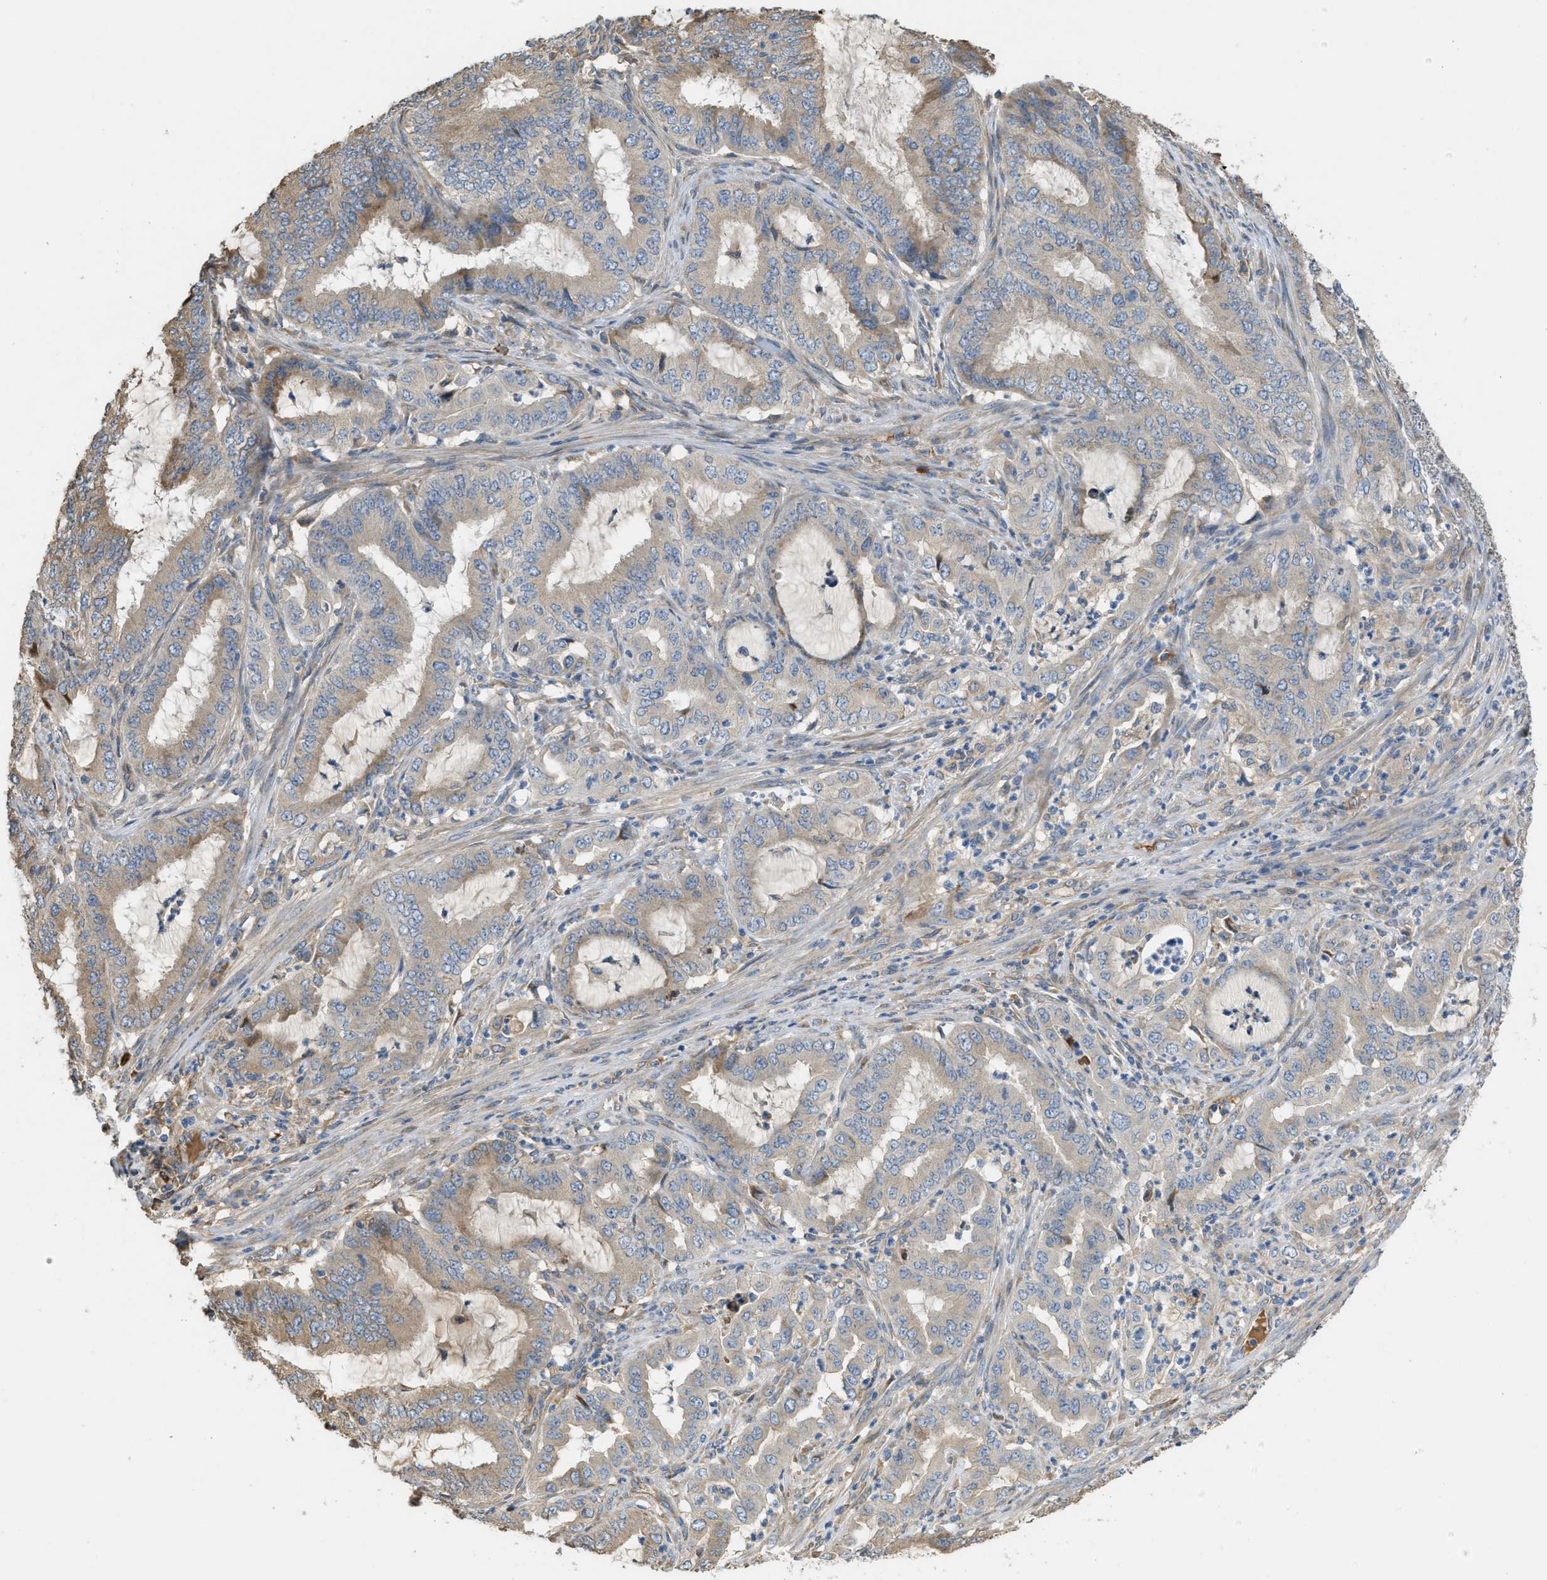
{"staining": {"intensity": "moderate", "quantity": "<25%", "location": "cytoplasmic/membranous"}, "tissue": "endometrial cancer", "cell_type": "Tumor cells", "image_type": "cancer", "snomed": [{"axis": "morphology", "description": "Adenocarcinoma, NOS"}, {"axis": "topography", "description": "Endometrium"}], "caption": "Approximately <25% of tumor cells in human endometrial cancer (adenocarcinoma) show moderate cytoplasmic/membranous protein staining as visualized by brown immunohistochemical staining.", "gene": "RIPK2", "patient": {"sex": "female", "age": 70}}